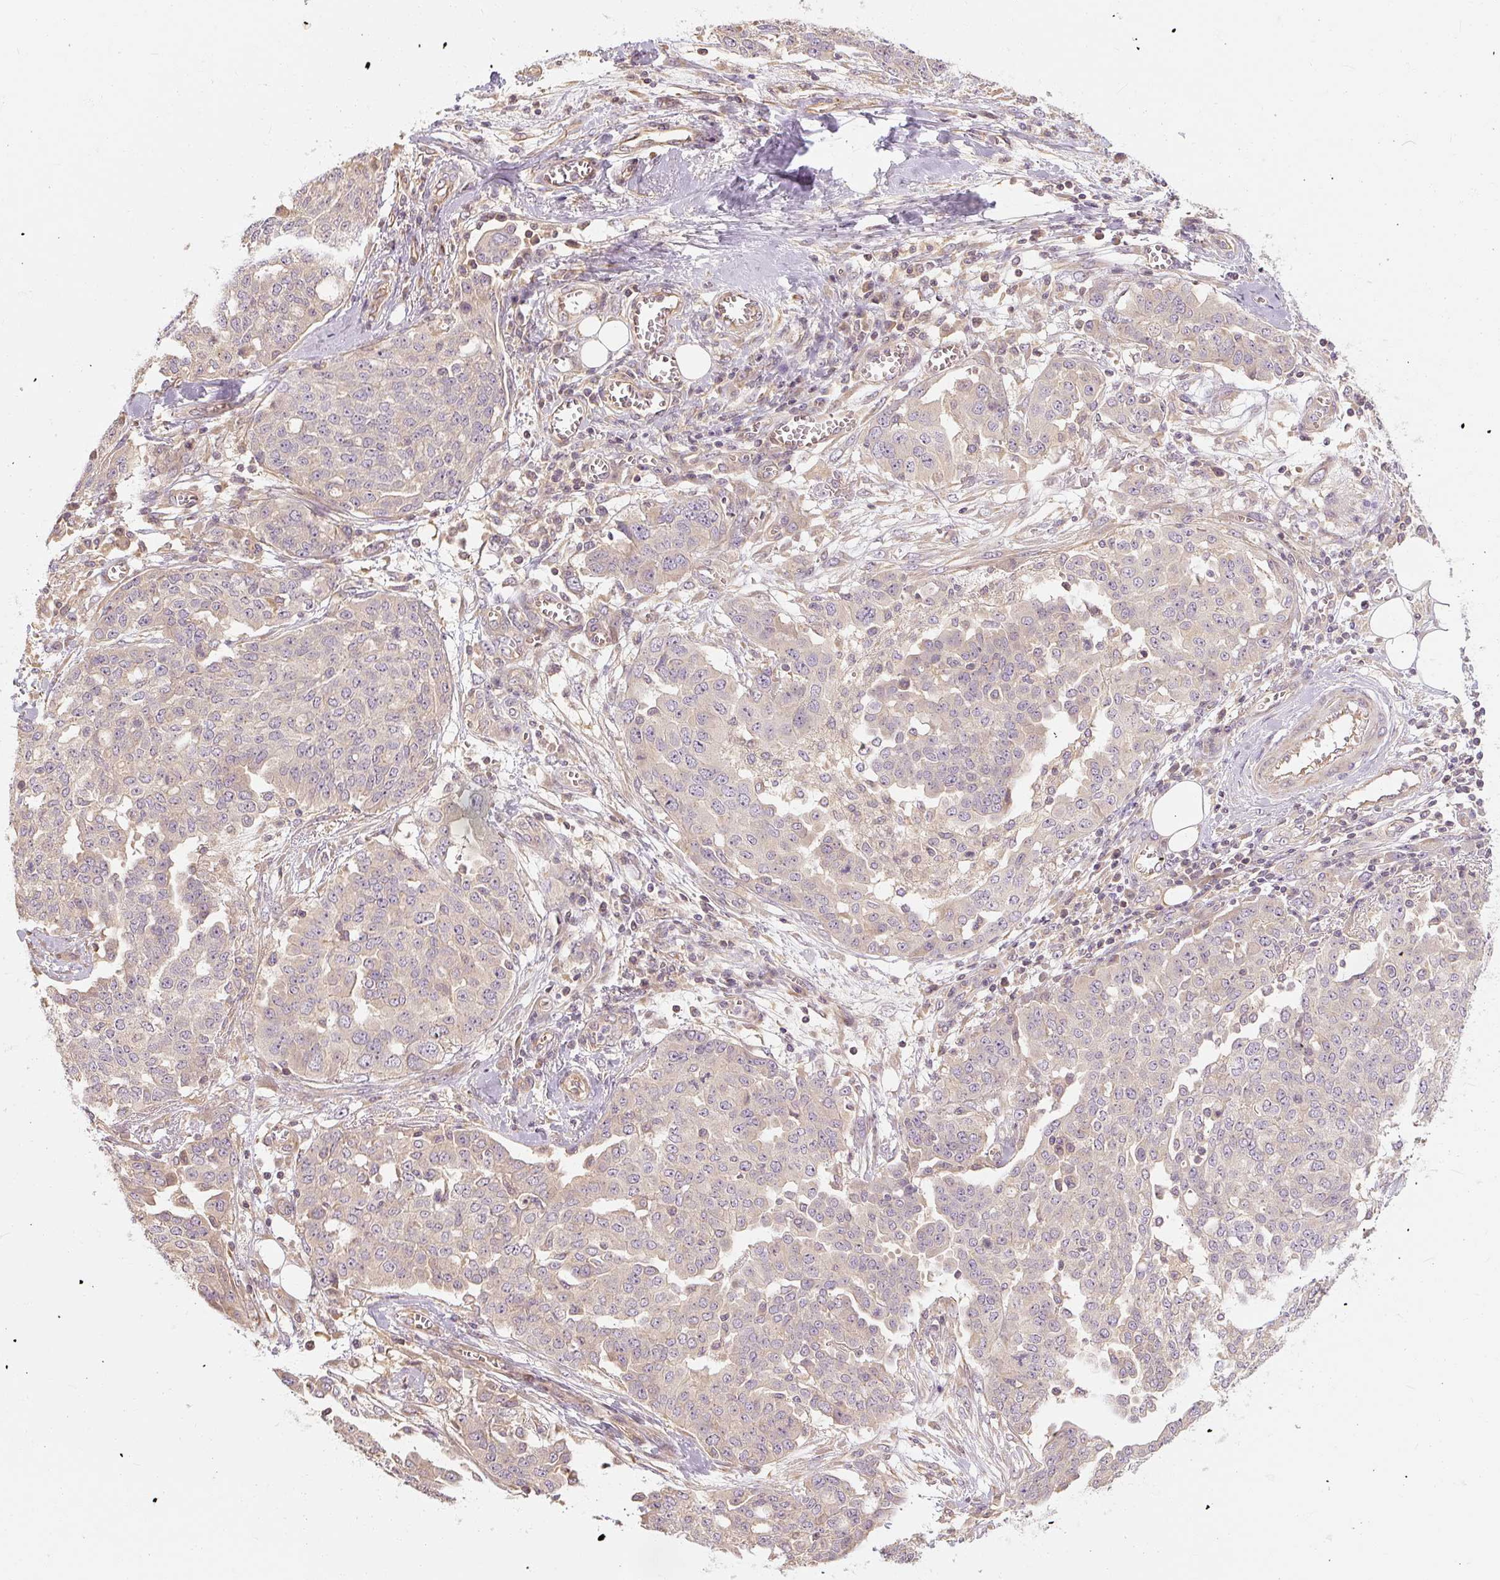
{"staining": {"intensity": "weak", "quantity": "<25%", "location": "cytoplasmic/membranous"}, "tissue": "ovarian cancer", "cell_type": "Tumor cells", "image_type": "cancer", "snomed": [{"axis": "morphology", "description": "Cystadenocarcinoma, serous, NOS"}, {"axis": "topography", "description": "Soft tissue"}, {"axis": "topography", "description": "Ovary"}], "caption": "Tumor cells show no significant protein positivity in ovarian serous cystadenocarcinoma. (DAB (3,3'-diaminobenzidine) immunohistochemistry visualized using brightfield microscopy, high magnification).", "gene": "RB1CC1", "patient": {"sex": "female", "age": 57}}